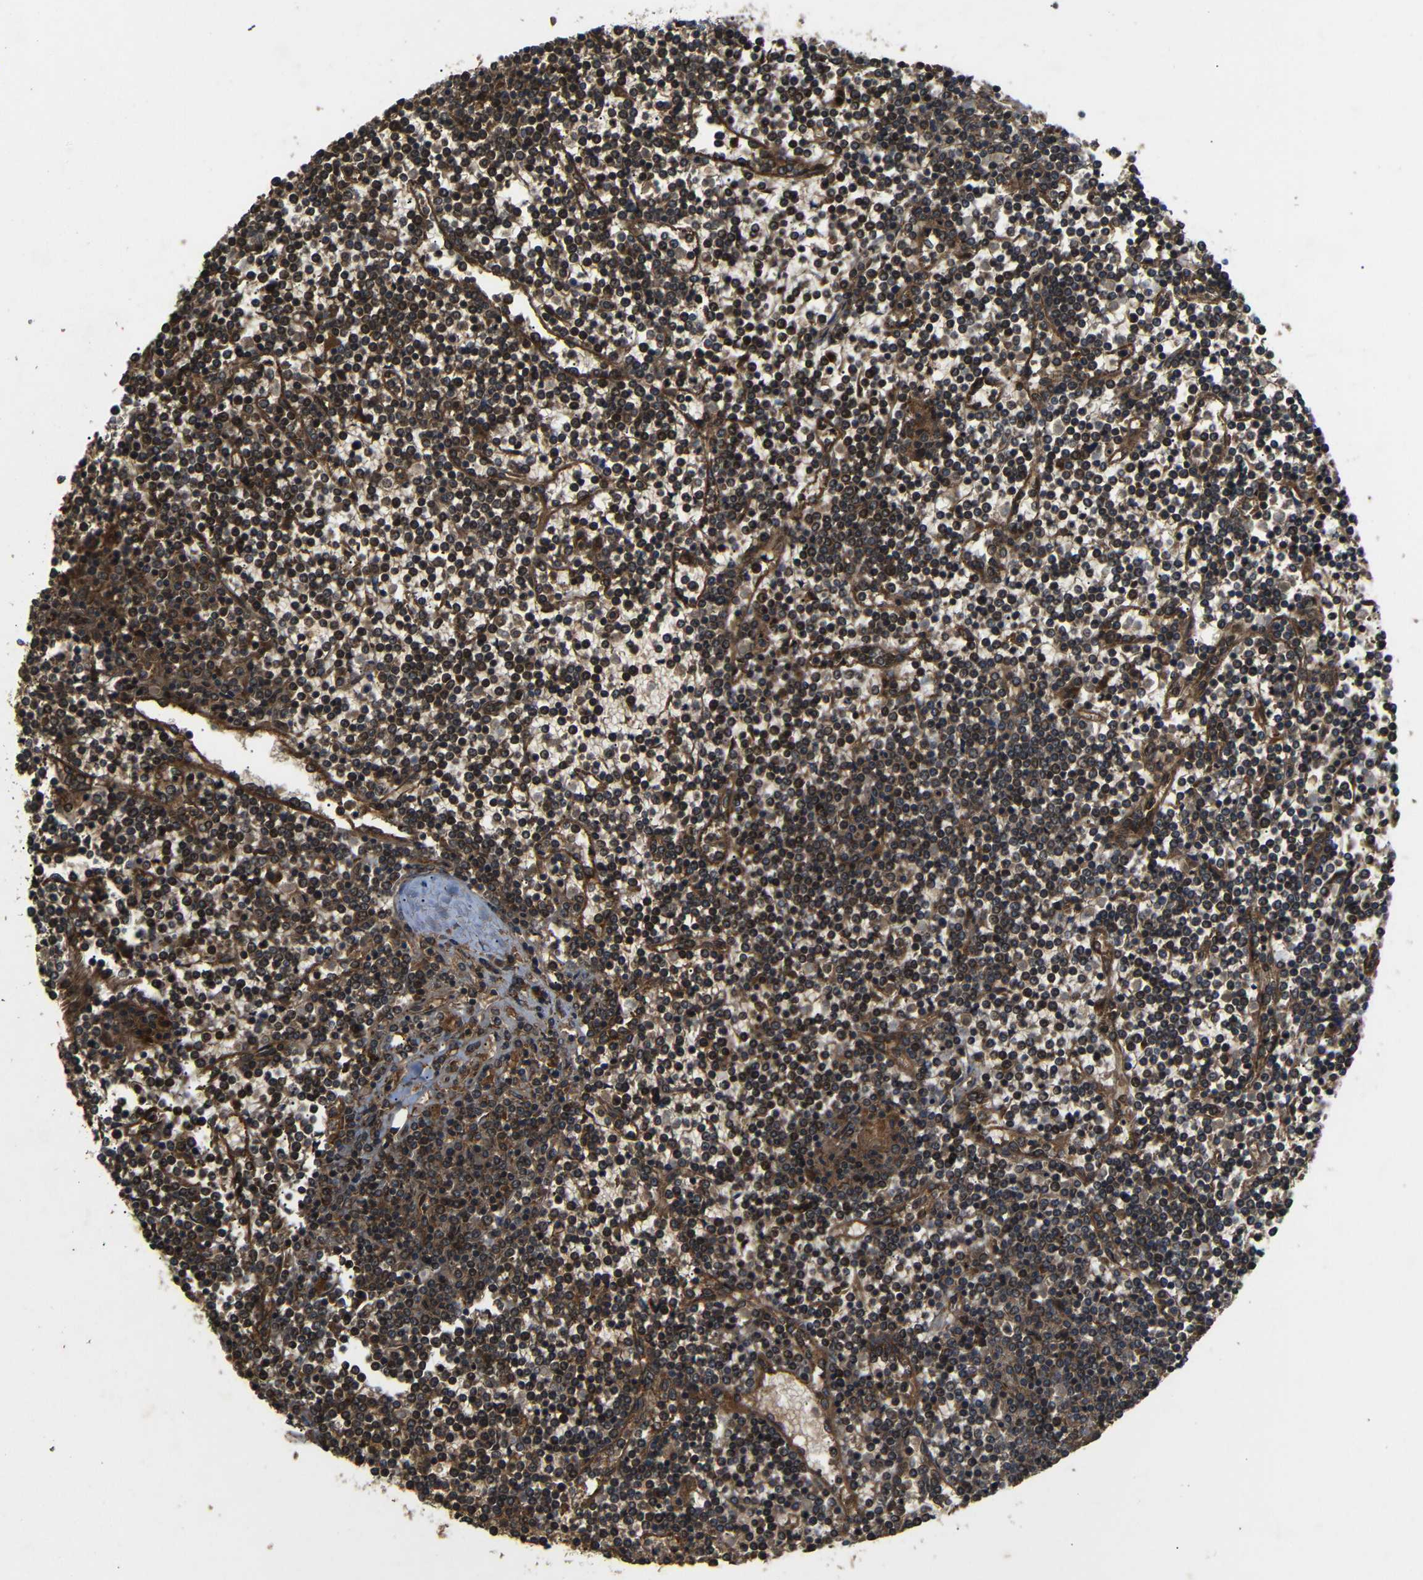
{"staining": {"intensity": "moderate", "quantity": ">75%", "location": "cytoplasmic/membranous"}, "tissue": "lymphoma", "cell_type": "Tumor cells", "image_type": "cancer", "snomed": [{"axis": "morphology", "description": "Malignant lymphoma, non-Hodgkin's type, Low grade"}, {"axis": "topography", "description": "Spleen"}], "caption": "A medium amount of moderate cytoplasmic/membranous expression is seen in approximately >75% of tumor cells in low-grade malignant lymphoma, non-Hodgkin's type tissue.", "gene": "TRPC1", "patient": {"sex": "female", "age": 19}}